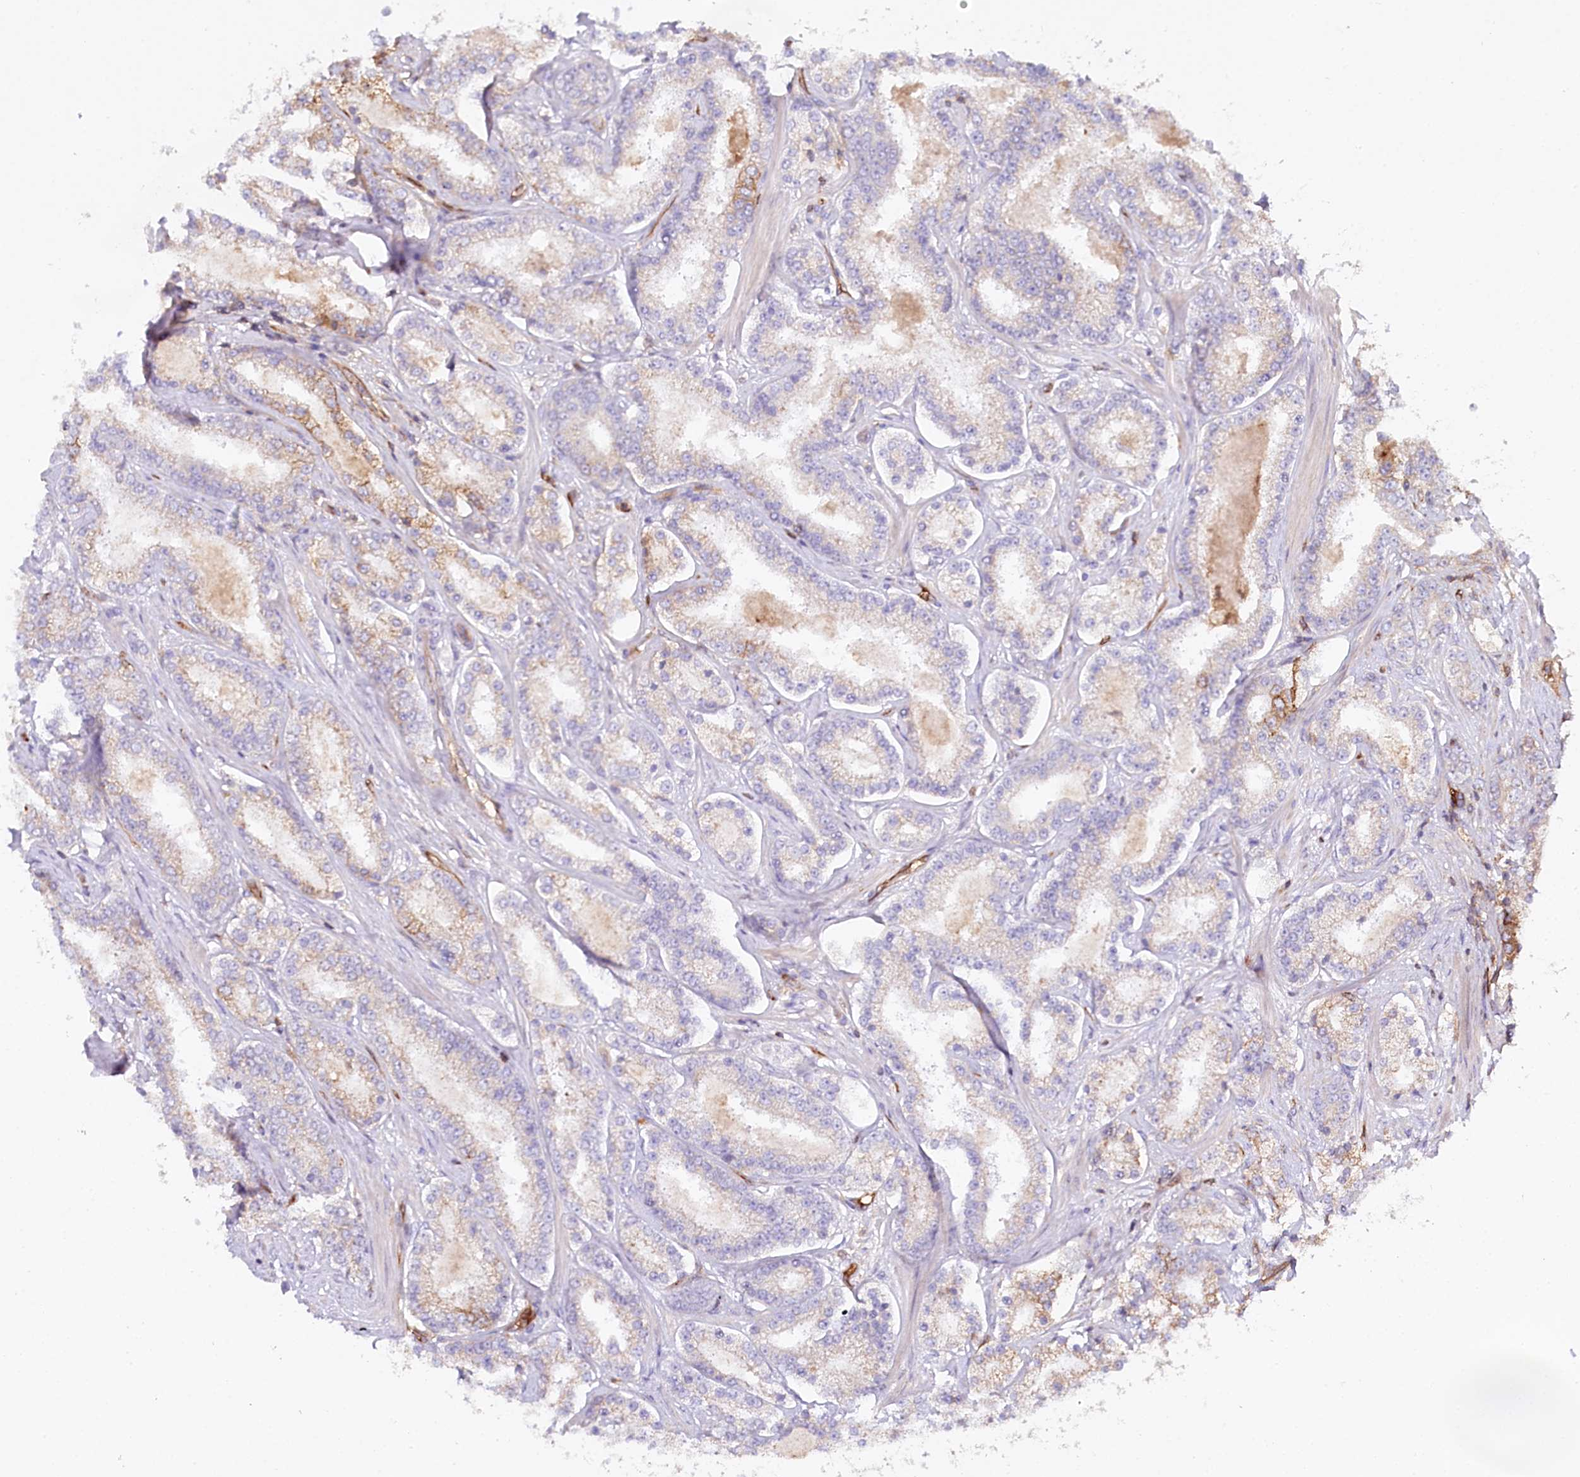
{"staining": {"intensity": "moderate", "quantity": "<25%", "location": "cytoplasmic/membranous"}, "tissue": "prostate cancer", "cell_type": "Tumor cells", "image_type": "cancer", "snomed": [{"axis": "morphology", "description": "Normal tissue, NOS"}, {"axis": "morphology", "description": "Adenocarcinoma, High grade"}, {"axis": "topography", "description": "Prostate"}], "caption": "Protein staining shows moderate cytoplasmic/membranous expression in approximately <25% of tumor cells in prostate cancer. Immunohistochemistry stains the protein in brown and the nuclei are stained blue.", "gene": "RBP5", "patient": {"sex": "male", "age": 83}}